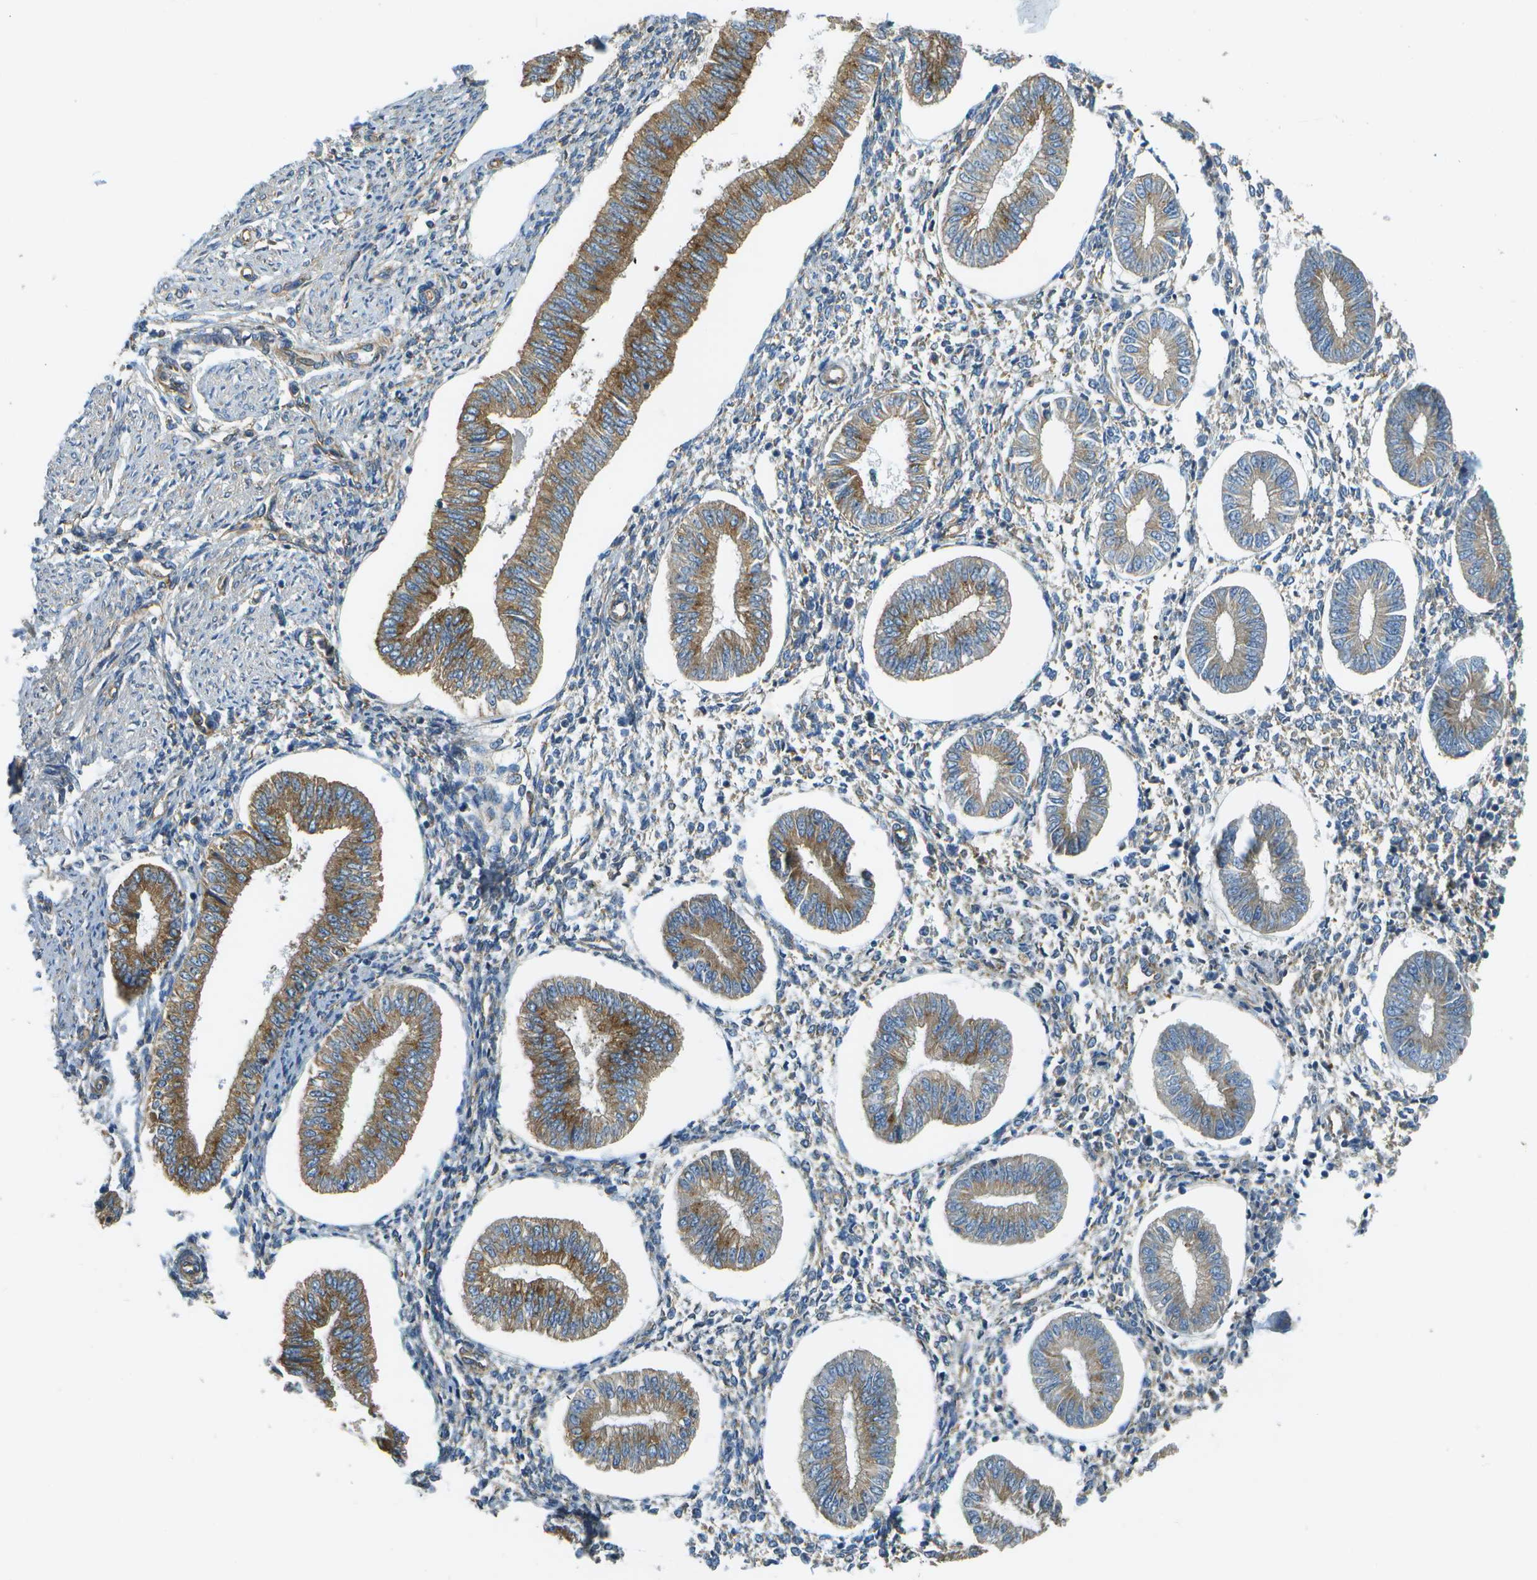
{"staining": {"intensity": "moderate", "quantity": "<25%", "location": "cytoplasmic/membranous"}, "tissue": "endometrium", "cell_type": "Cells in endometrial stroma", "image_type": "normal", "snomed": [{"axis": "morphology", "description": "Normal tissue, NOS"}, {"axis": "topography", "description": "Endometrium"}], "caption": "Immunohistochemical staining of unremarkable endometrium shows moderate cytoplasmic/membranous protein expression in about <25% of cells in endometrial stroma.", "gene": "CLTC", "patient": {"sex": "female", "age": 50}}